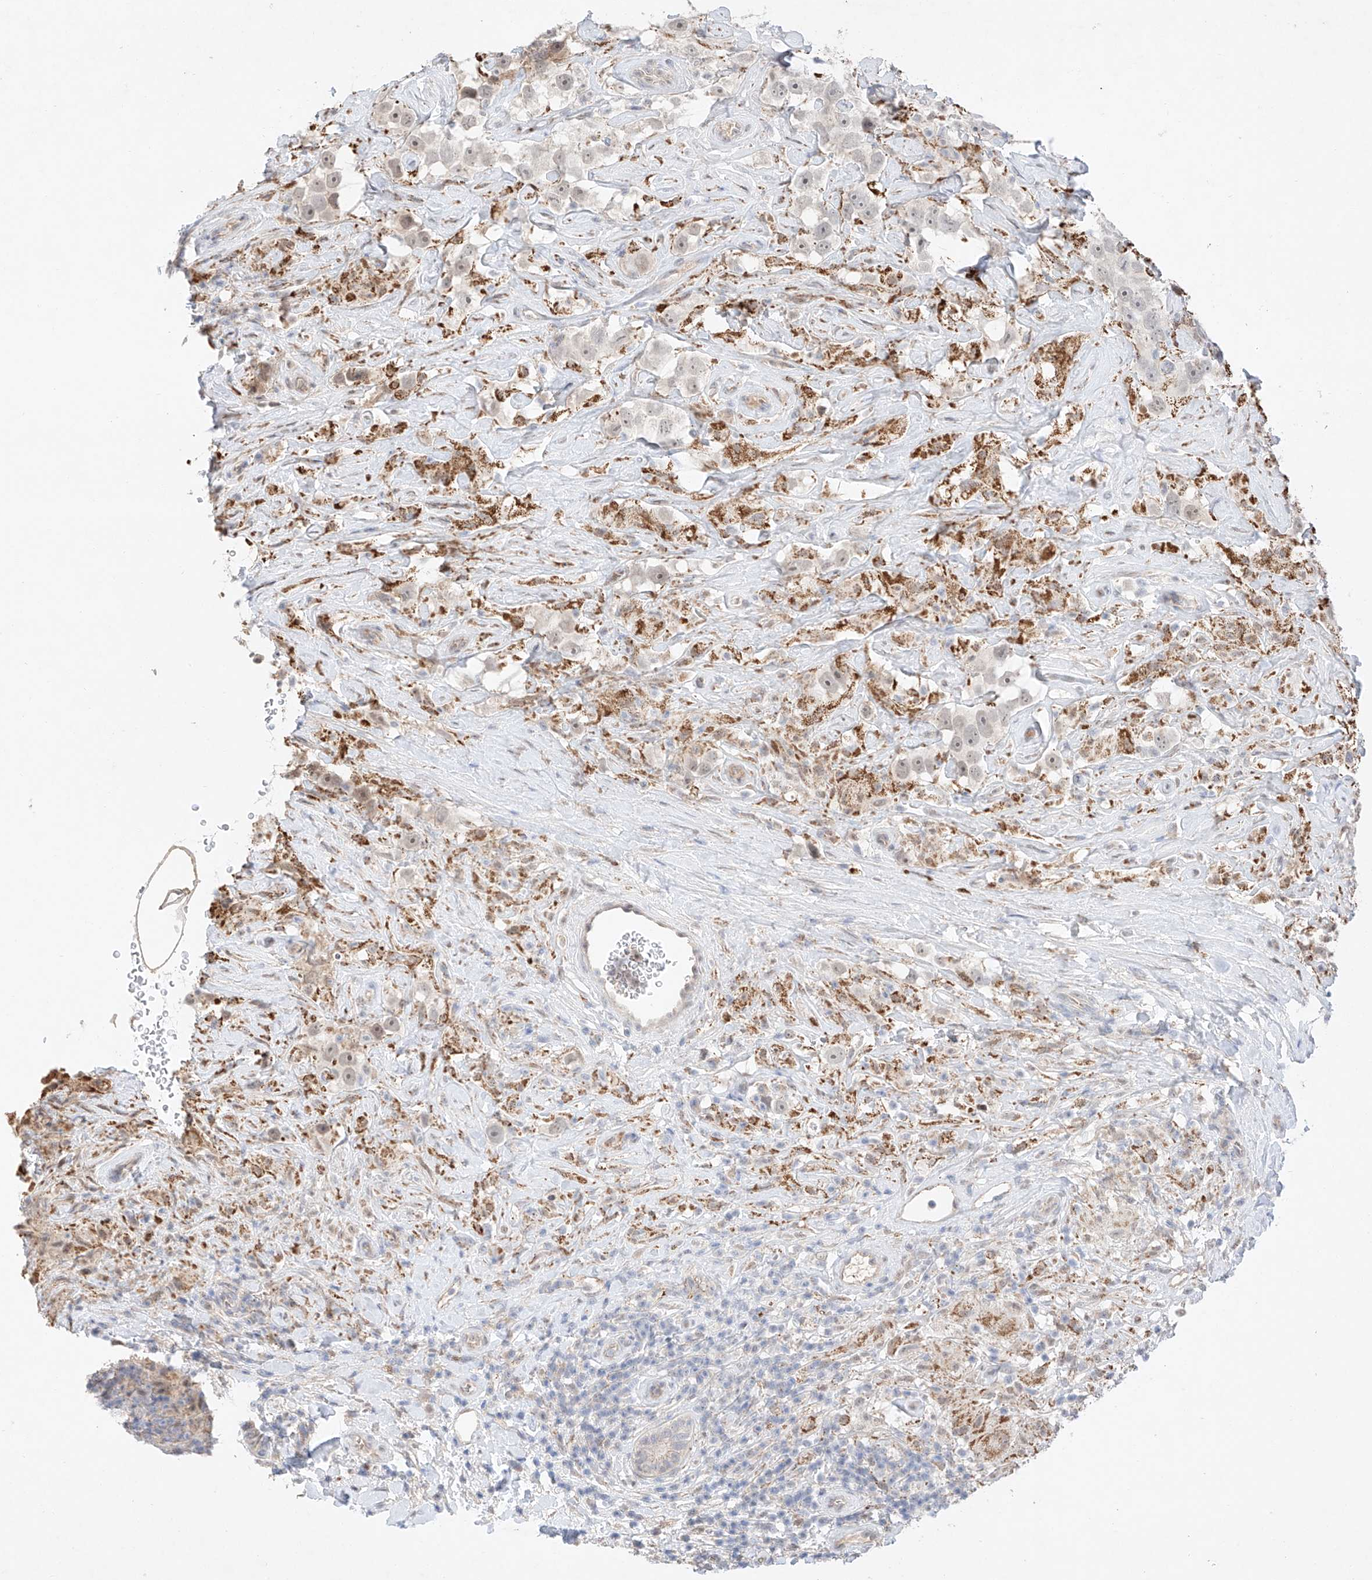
{"staining": {"intensity": "moderate", "quantity": "25%-75%", "location": "cytoplasmic/membranous"}, "tissue": "testis cancer", "cell_type": "Tumor cells", "image_type": "cancer", "snomed": [{"axis": "morphology", "description": "Seminoma, NOS"}, {"axis": "topography", "description": "Testis"}], "caption": "Protein staining exhibits moderate cytoplasmic/membranous staining in approximately 25%-75% of tumor cells in testis cancer.", "gene": "IL22RA2", "patient": {"sex": "male", "age": 49}}